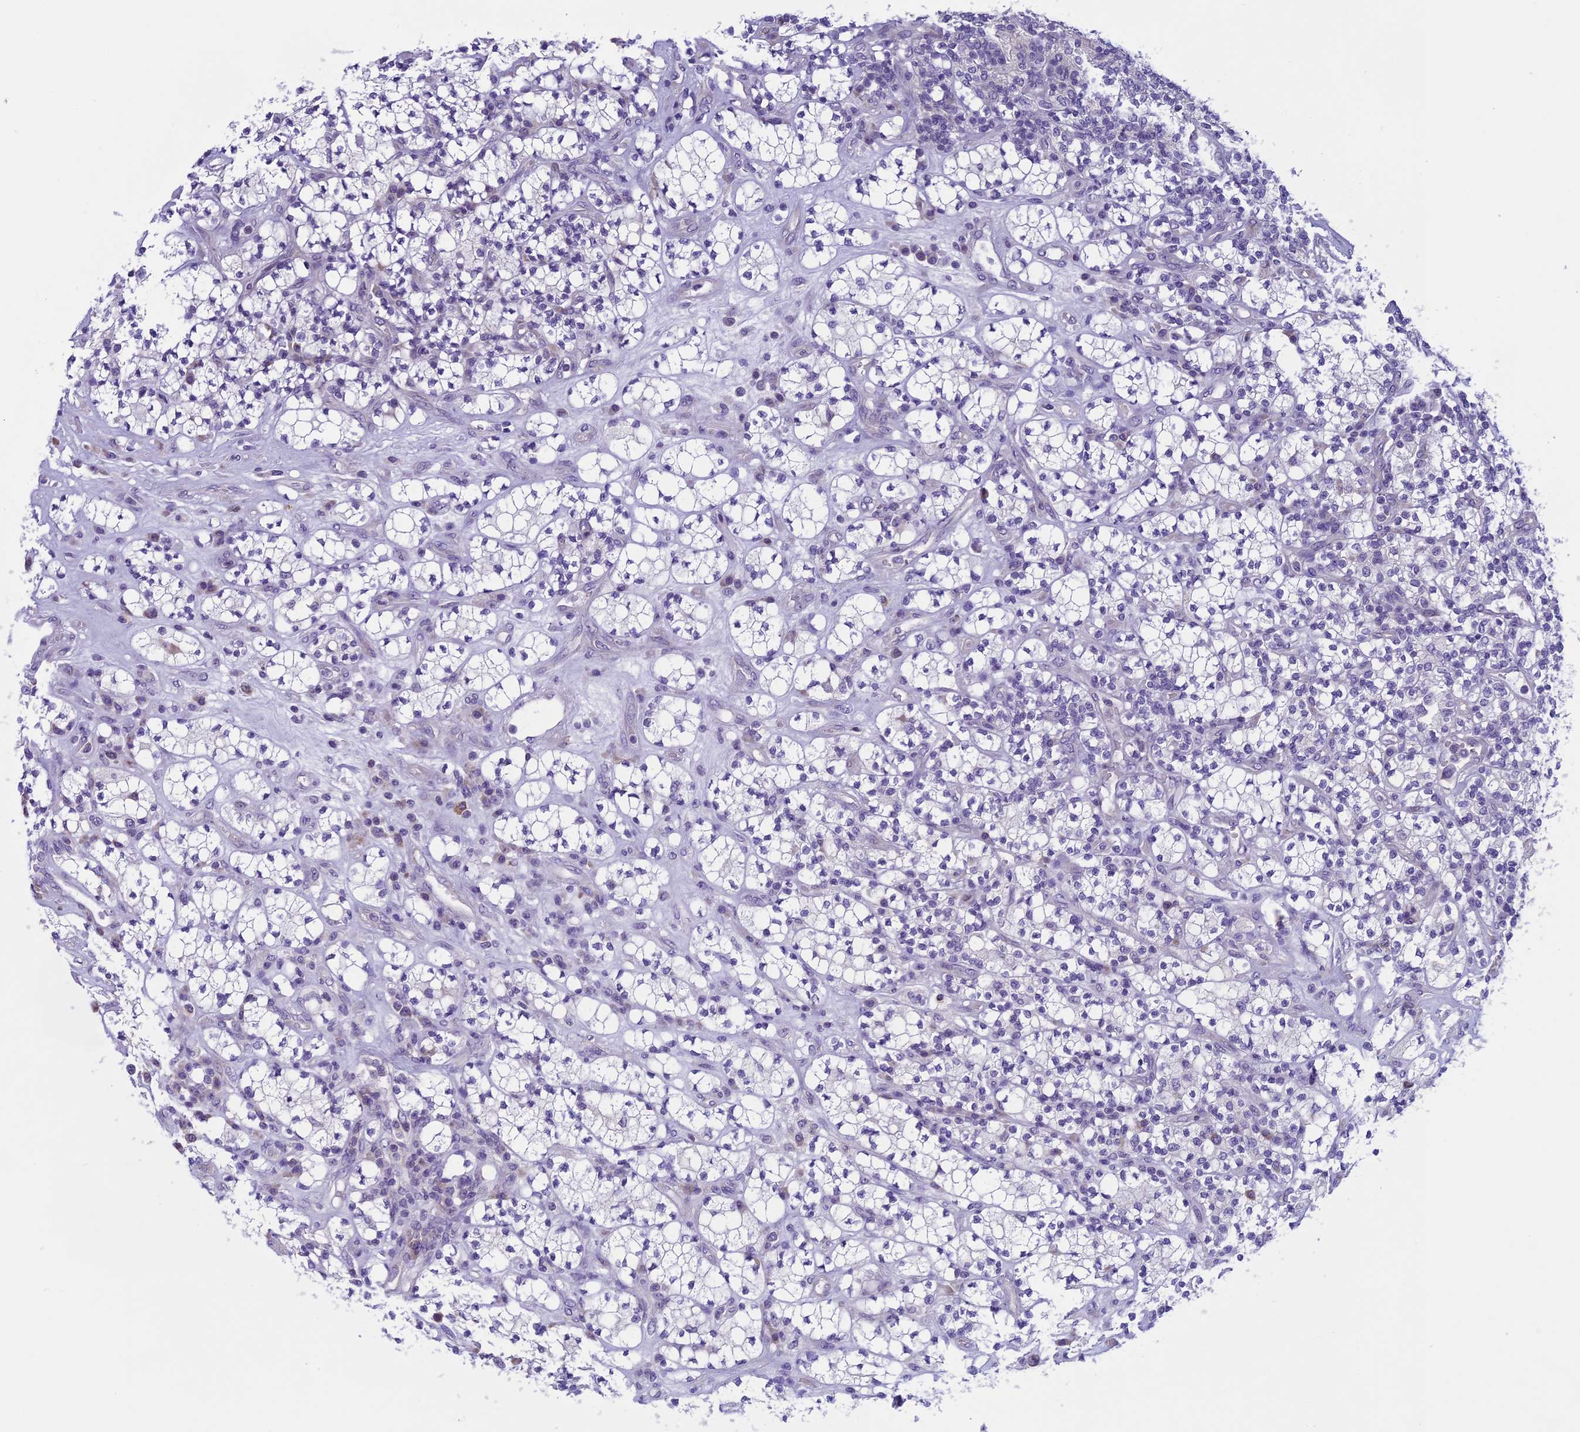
{"staining": {"intensity": "negative", "quantity": "none", "location": "none"}, "tissue": "renal cancer", "cell_type": "Tumor cells", "image_type": "cancer", "snomed": [{"axis": "morphology", "description": "Adenocarcinoma, NOS"}, {"axis": "topography", "description": "Kidney"}], "caption": "IHC micrograph of renal adenocarcinoma stained for a protein (brown), which displays no staining in tumor cells.", "gene": "ARHGEF37", "patient": {"sex": "male", "age": 77}}